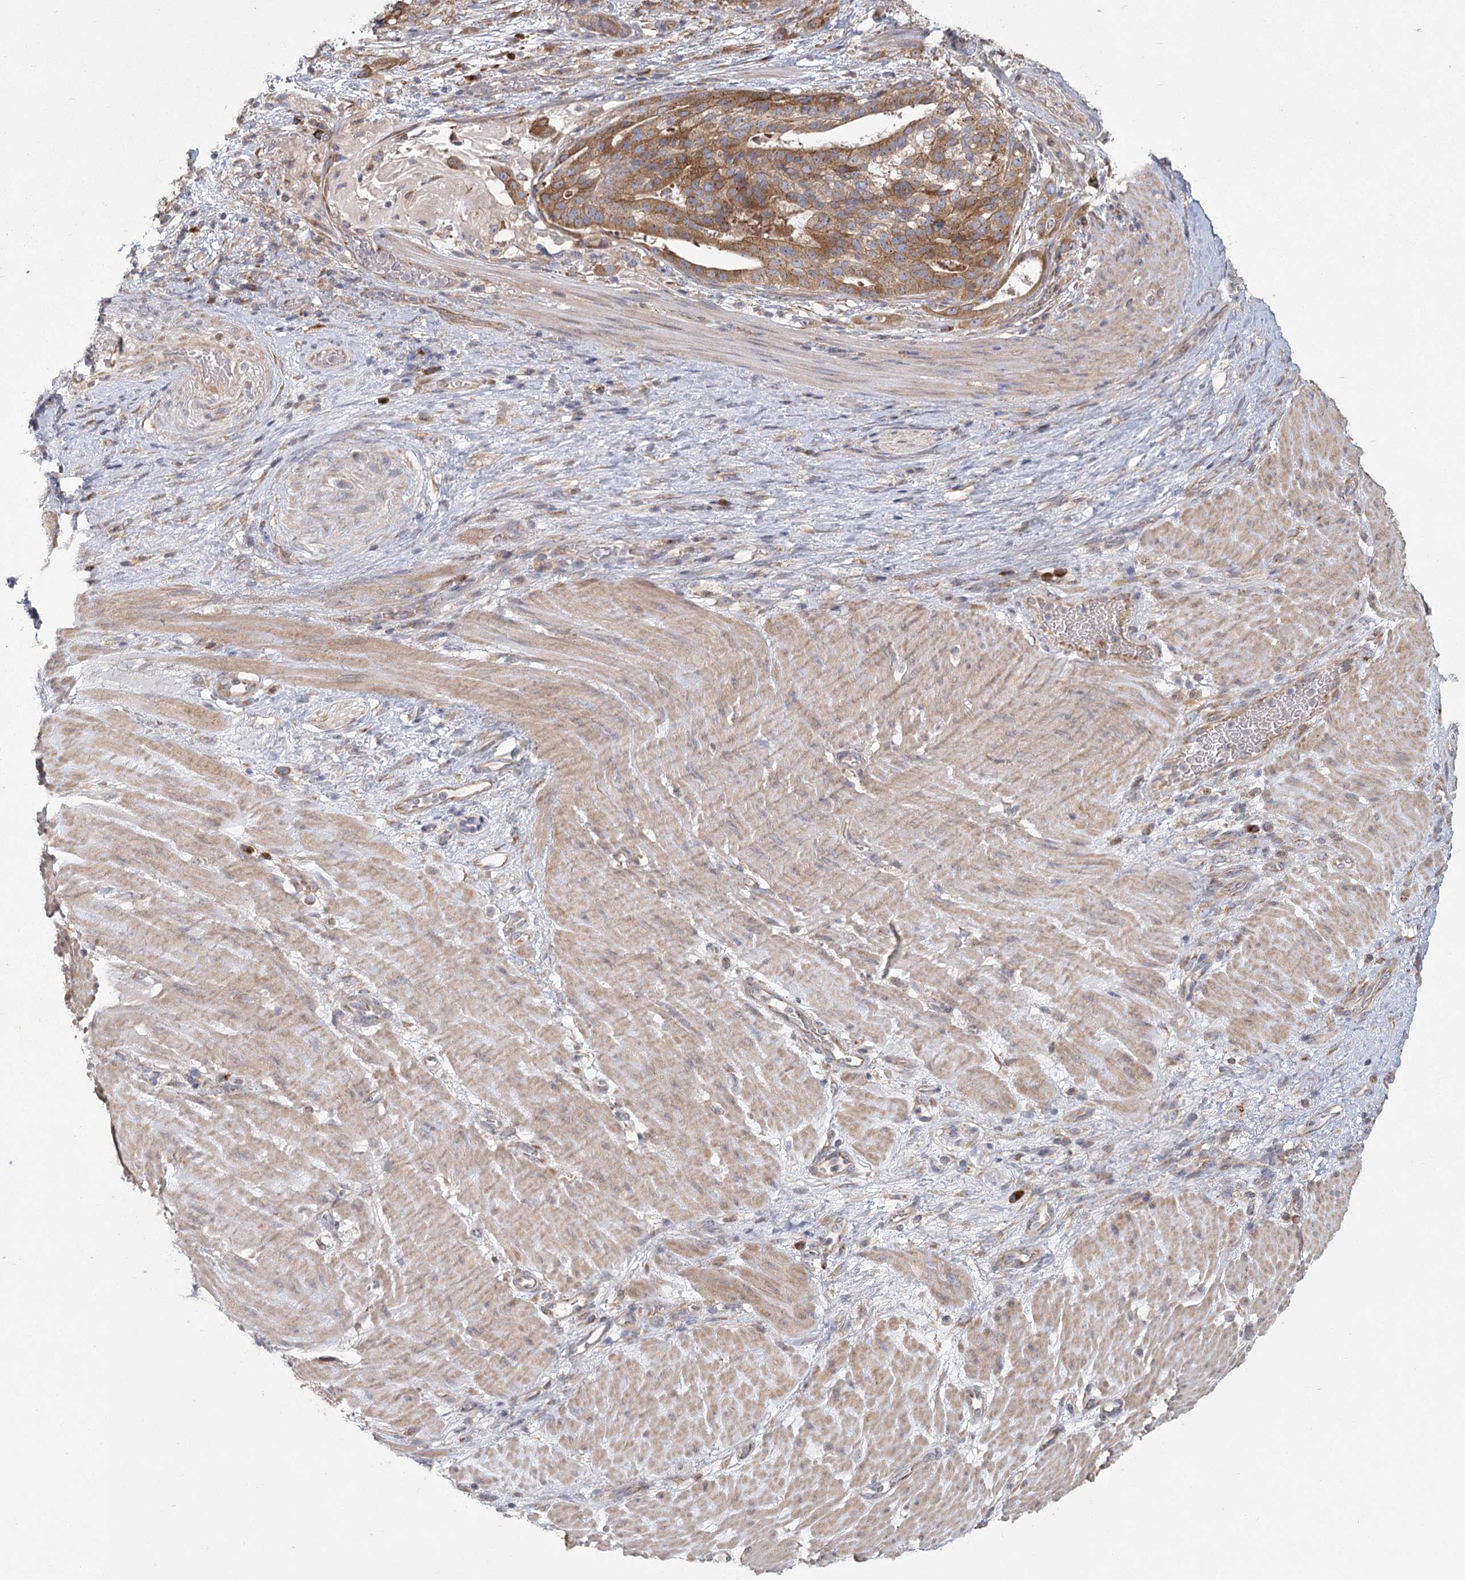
{"staining": {"intensity": "moderate", "quantity": ">75%", "location": "cytoplasmic/membranous"}, "tissue": "stomach cancer", "cell_type": "Tumor cells", "image_type": "cancer", "snomed": [{"axis": "morphology", "description": "Adenocarcinoma, NOS"}, {"axis": "topography", "description": "Stomach"}], "caption": "Brown immunohistochemical staining in stomach cancer (adenocarcinoma) demonstrates moderate cytoplasmic/membranous expression in about >75% of tumor cells.", "gene": "CNTLN", "patient": {"sex": "male", "age": 48}}